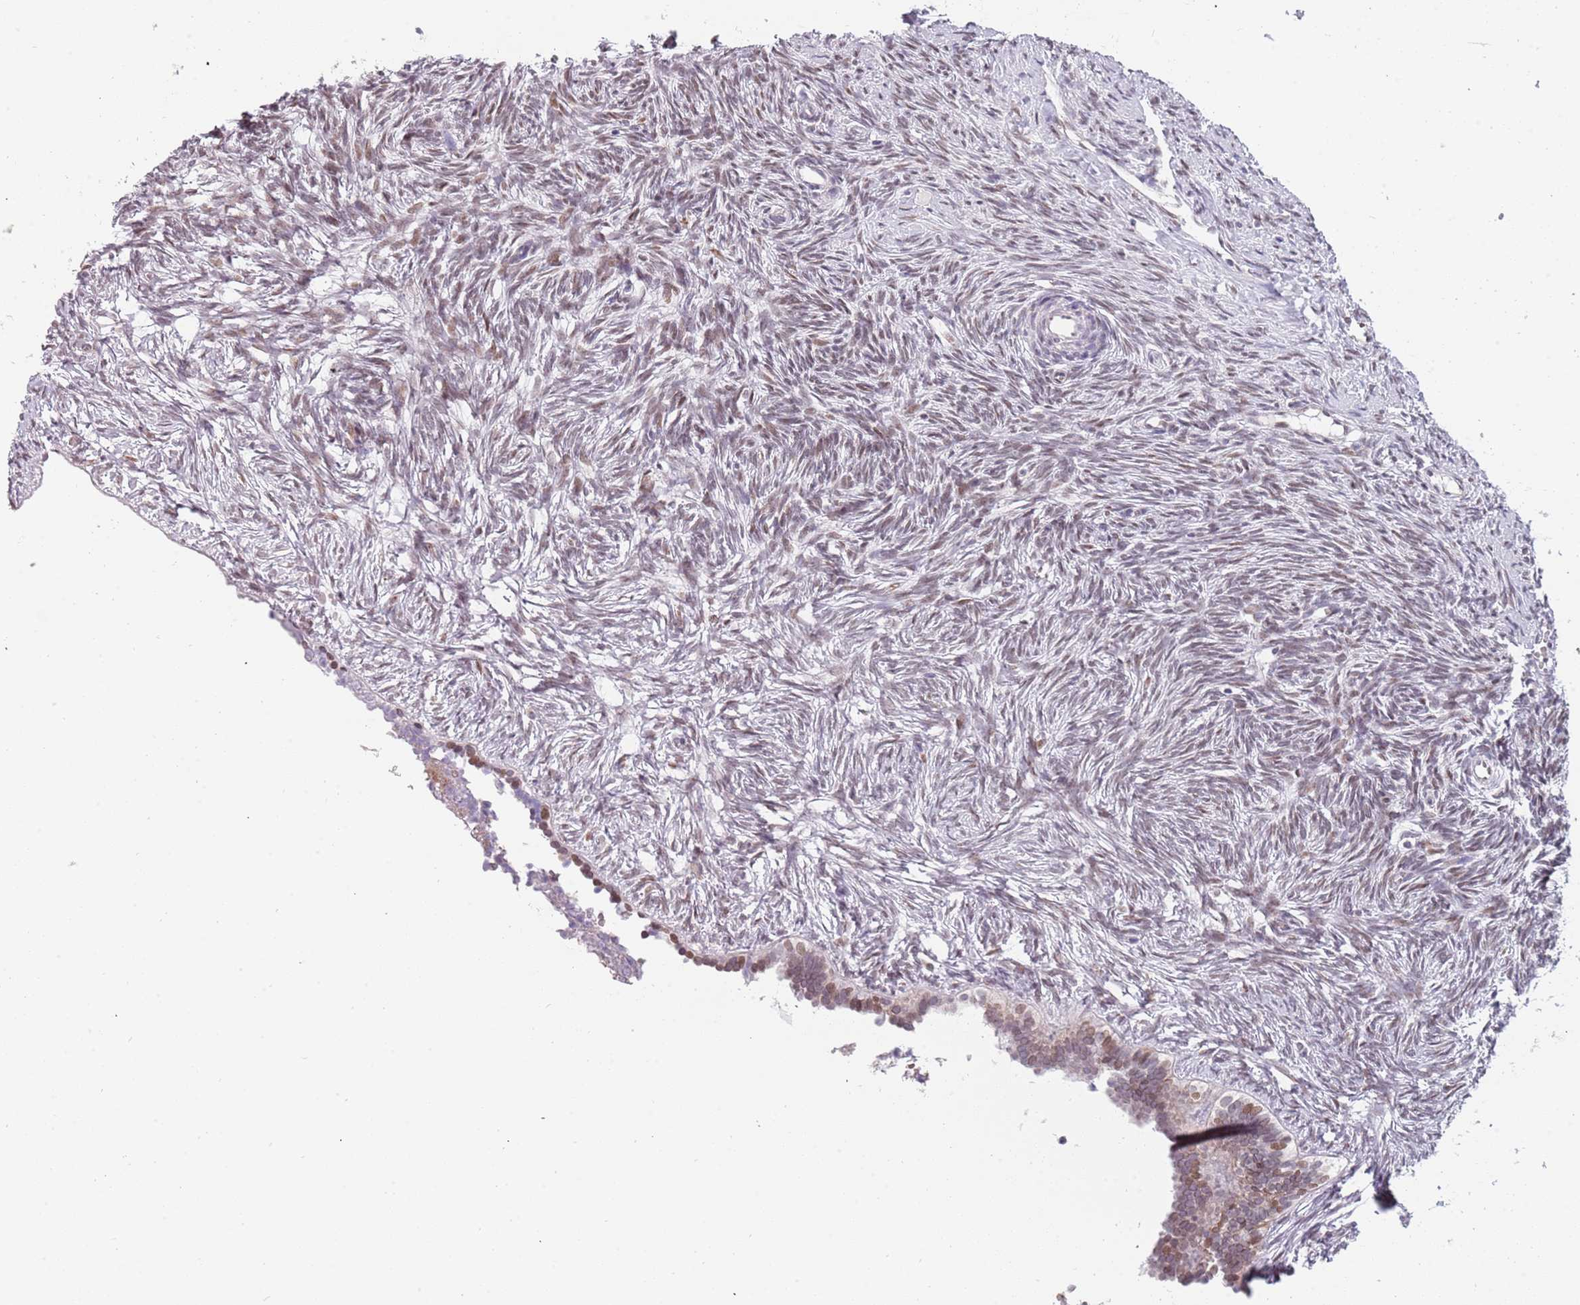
{"staining": {"intensity": "weak", "quantity": ">75%", "location": "nuclear"}, "tissue": "ovary", "cell_type": "Follicle cells", "image_type": "normal", "snomed": [{"axis": "morphology", "description": "Normal tissue, NOS"}, {"axis": "topography", "description": "Ovary"}], "caption": "A high-resolution image shows immunohistochemistry staining of normal ovary, which exhibits weak nuclear expression in approximately >75% of follicle cells.", "gene": "KLHDC2", "patient": {"sex": "female", "age": 51}}